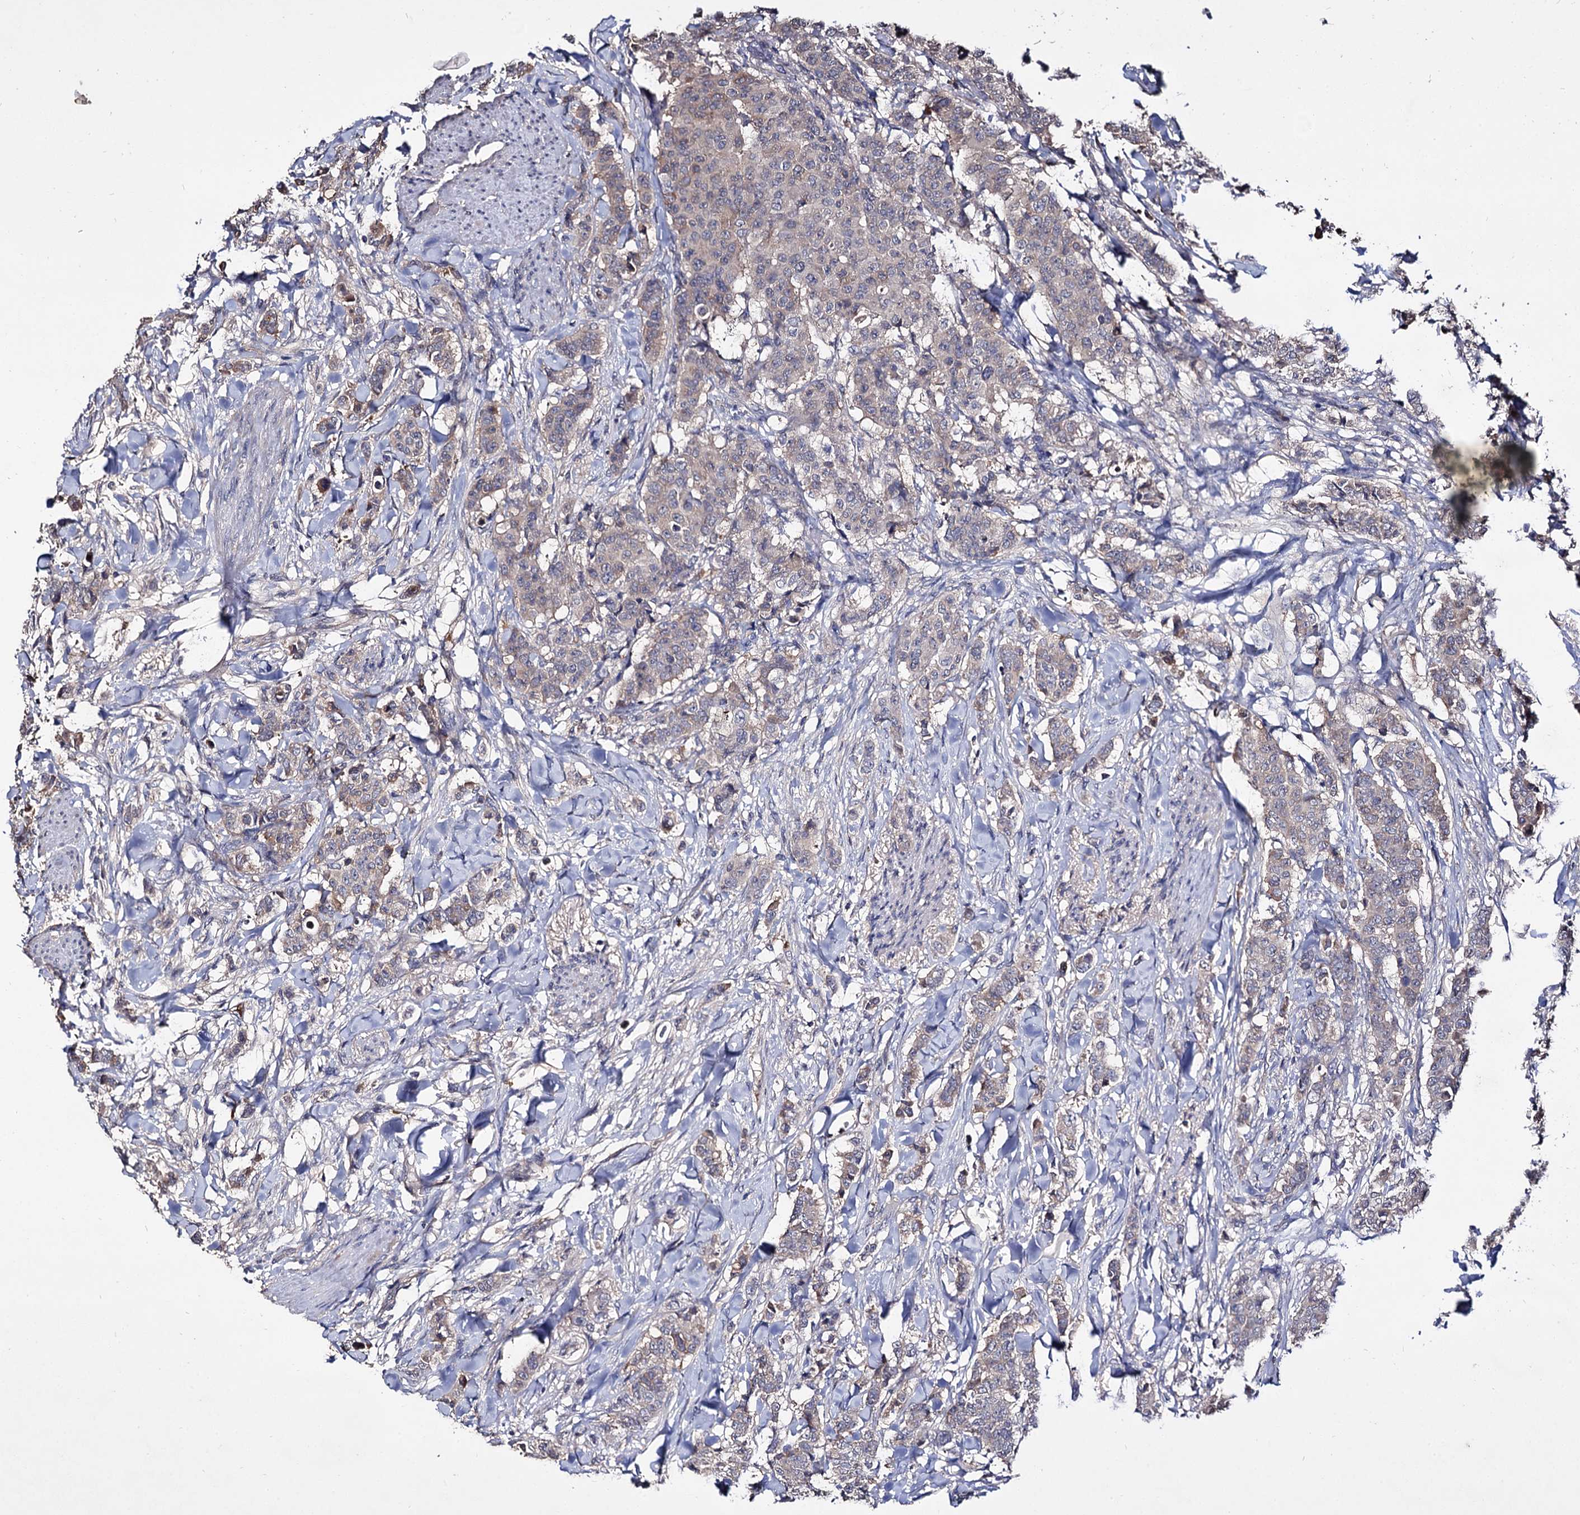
{"staining": {"intensity": "weak", "quantity": ">75%", "location": "cytoplasmic/membranous"}, "tissue": "breast cancer", "cell_type": "Tumor cells", "image_type": "cancer", "snomed": [{"axis": "morphology", "description": "Duct carcinoma"}, {"axis": "topography", "description": "Breast"}], "caption": "Tumor cells demonstrate low levels of weak cytoplasmic/membranous expression in approximately >75% of cells in human breast cancer.", "gene": "ARFIP2", "patient": {"sex": "female", "age": 40}}